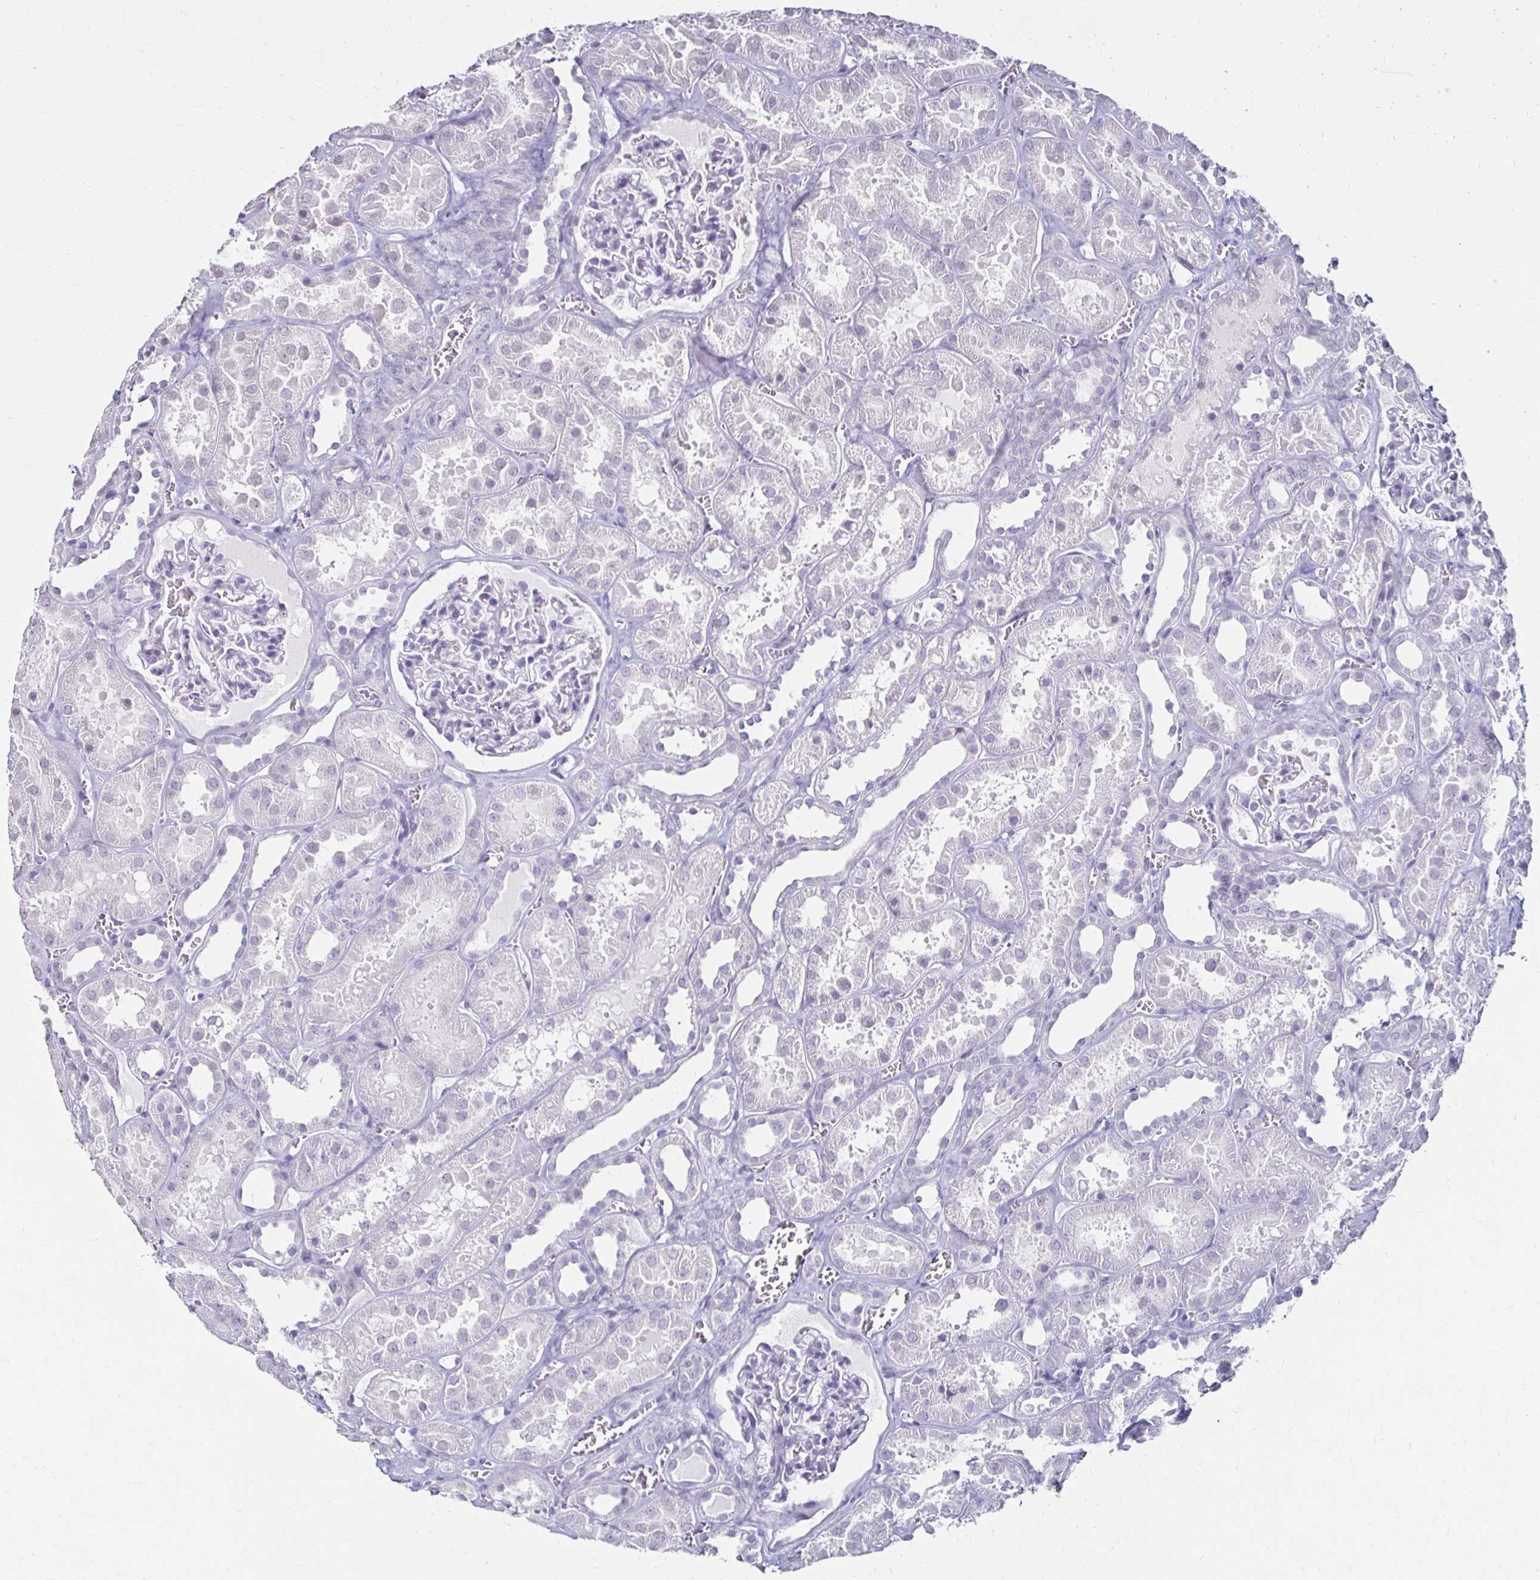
{"staining": {"intensity": "negative", "quantity": "none", "location": "none"}, "tissue": "kidney", "cell_type": "Cells in glomeruli", "image_type": "normal", "snomed": [{"axis": "morphology", "description": "Normal tissue, NOS"}, {"axis": "topography", "description": "Kidney"}], "caption": "Cells in glomeruli show no significant protein expression in normal kidney.", "gene": "TOMM34", "patient": {"sex": "female", "age": 41}}